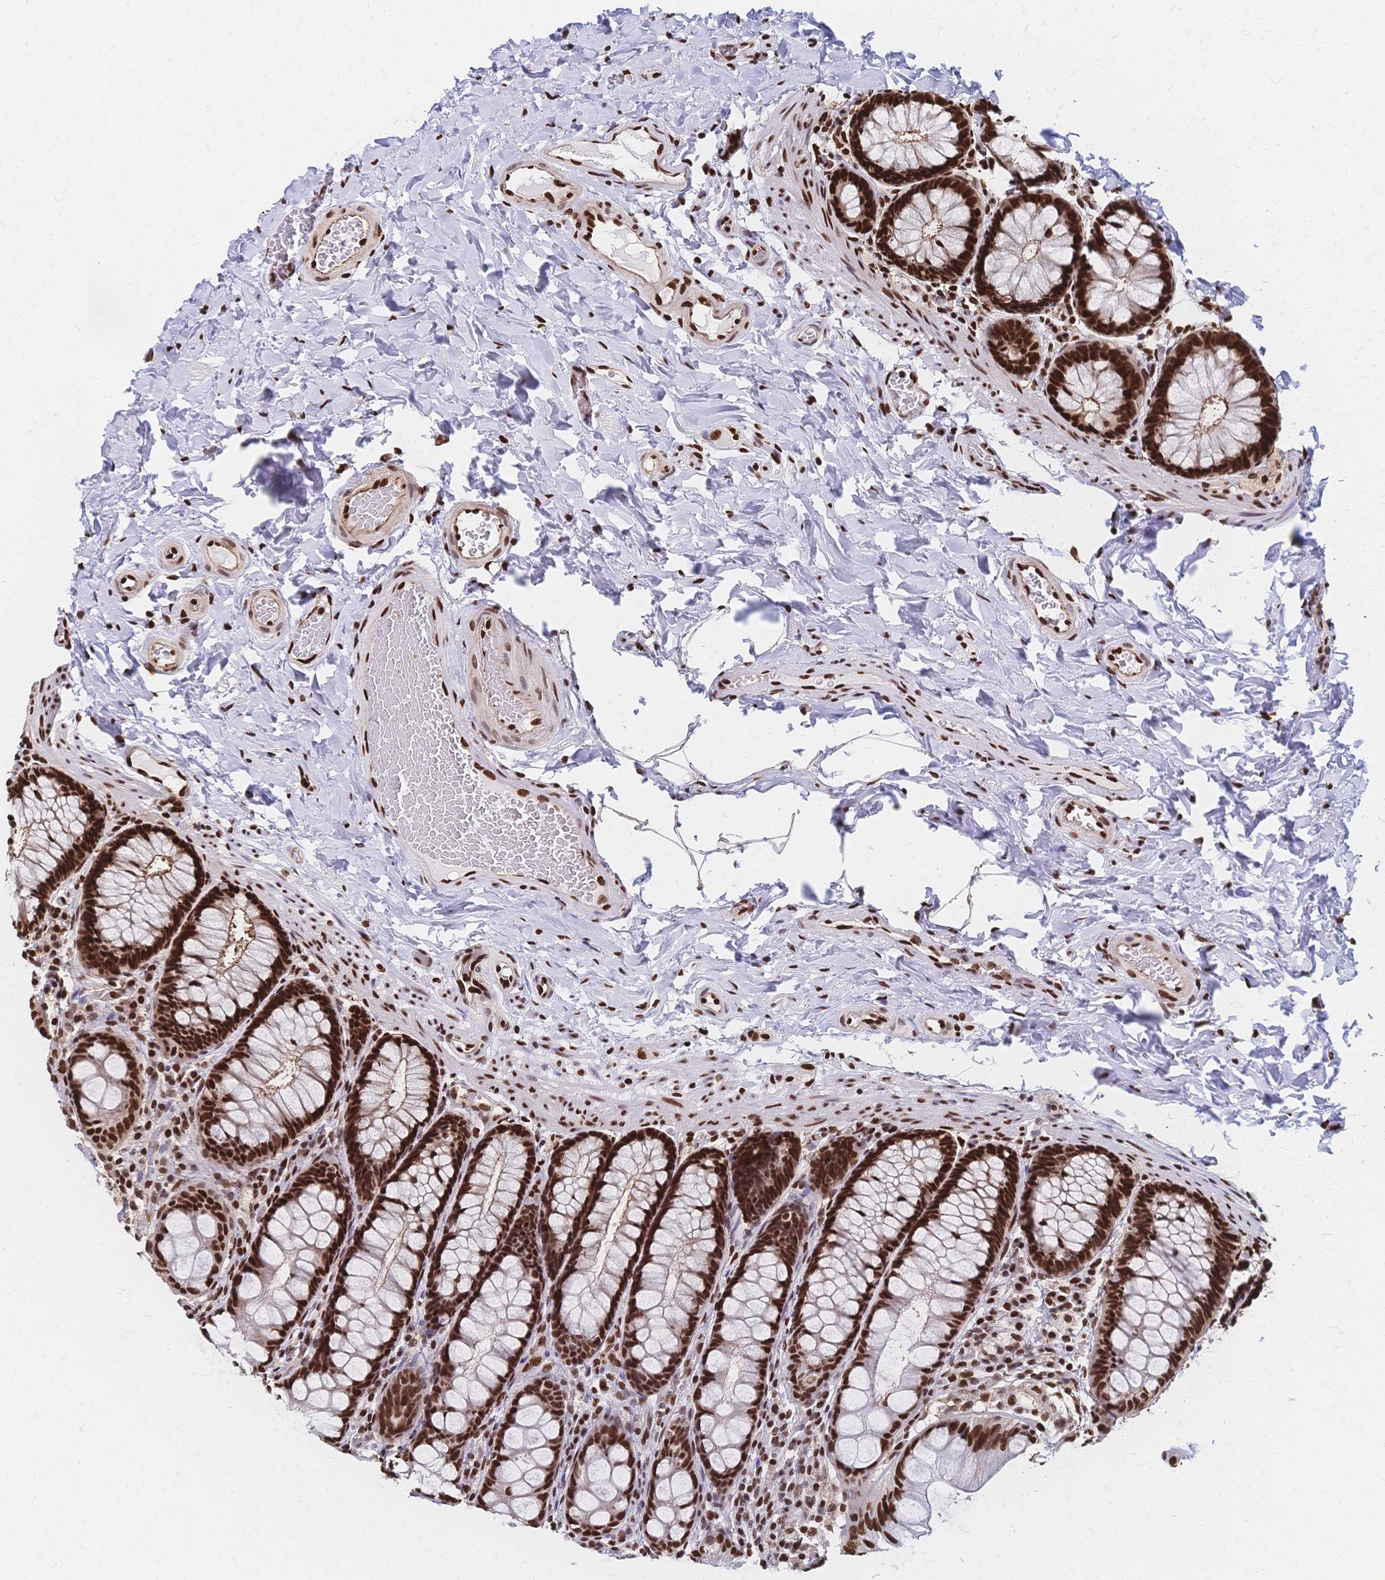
{"staining": {"intensity": "strong", "quantity": ">75%", "location": "nuclear"}, "tissue": "colon", "cell_type": "Endothelial cells", "image_type": "normal", "snomed": [{"axis": "morphology", "description": "Normal tissue, NOS"}, {"axis": "topography", "description": "Colon"}], "caption": "A photomicrograph showing strong nuclear expression in about >75% of endothelial cells in normal colon, as visualized by brown immunohistochemical staining.", "gene": "HDGF", "patient": {"sex": "male", "age": 47}}